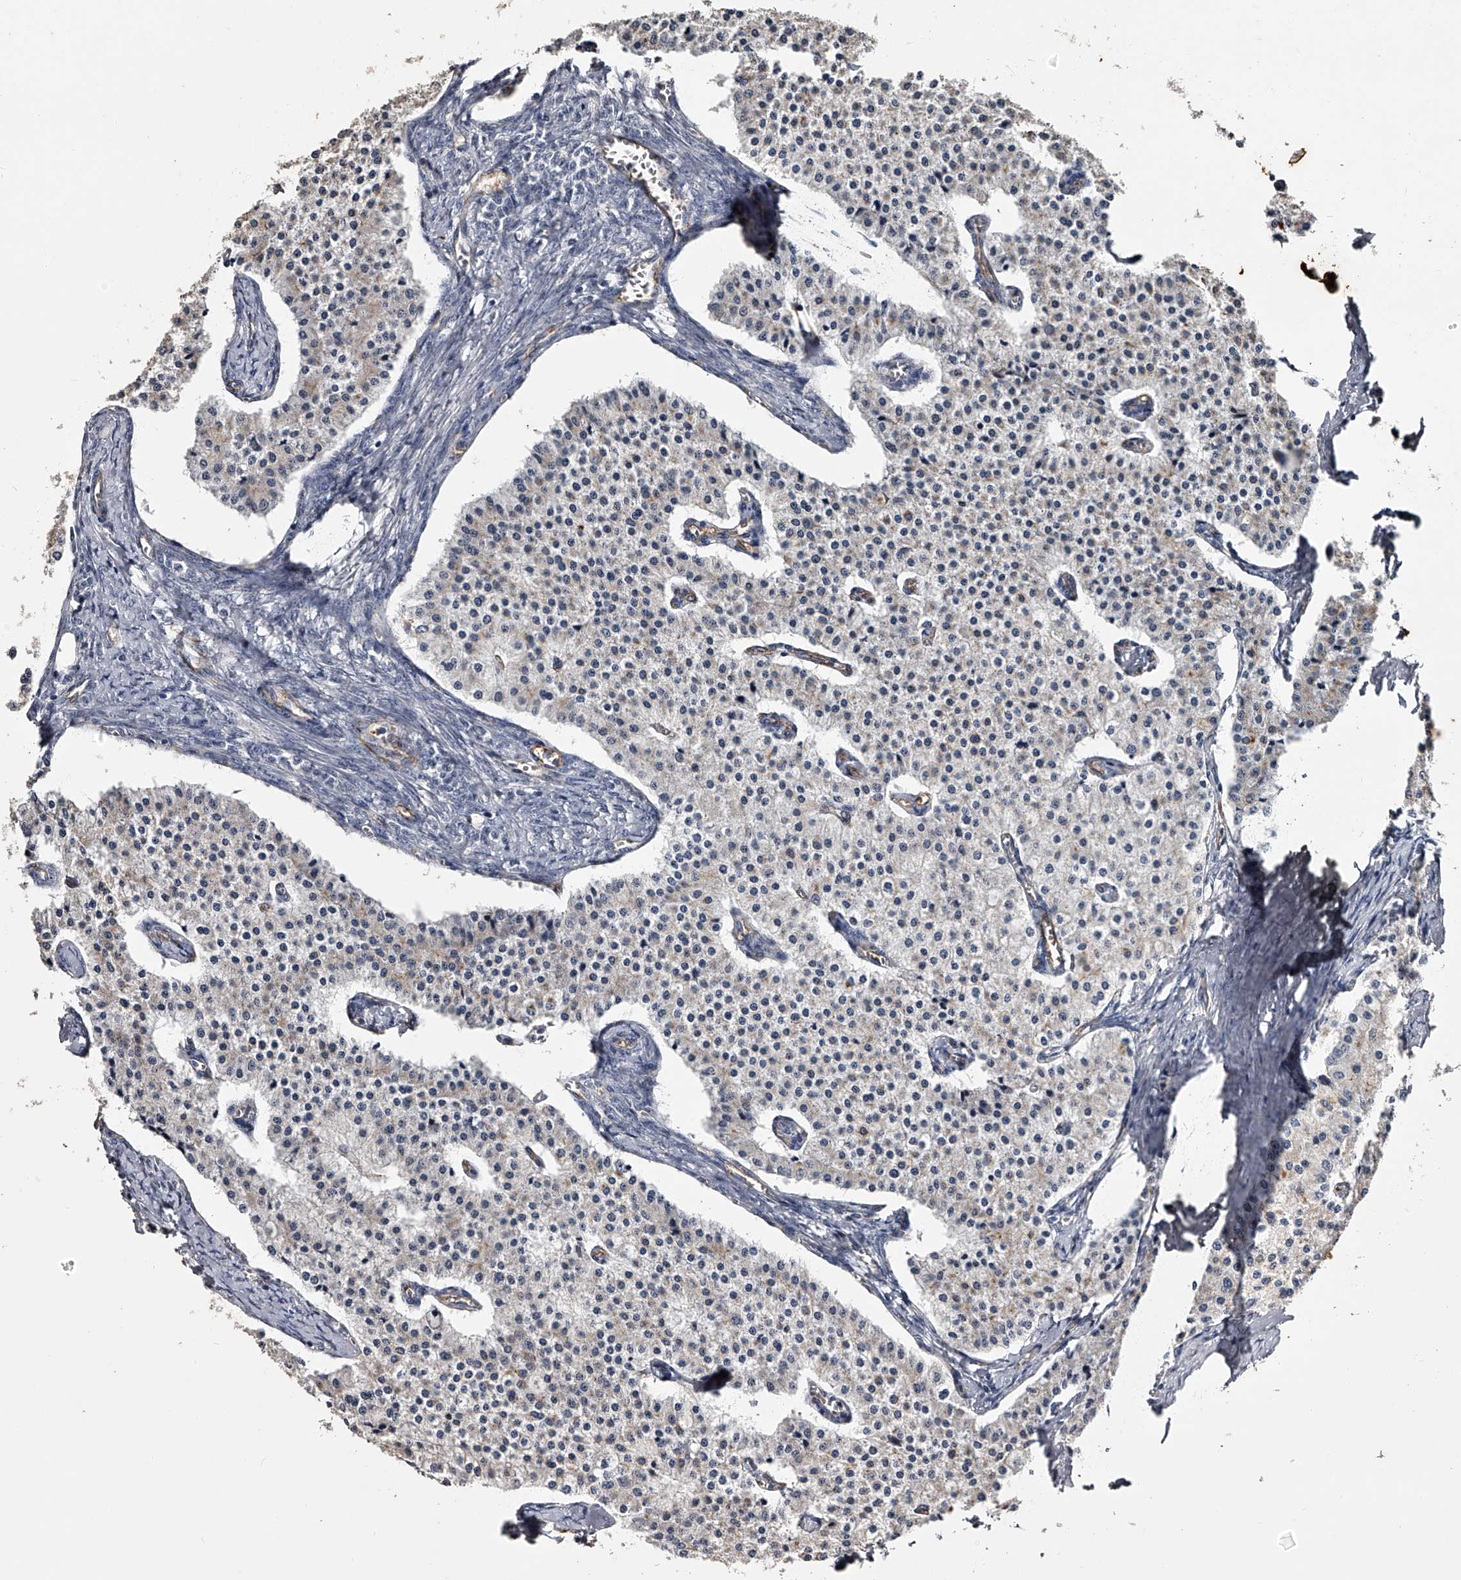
{"staining": {"intensity": "moderate", "quantity": "<25%", "location": "cytoplasmic/membranous"}, "tissue": "carcinoid", "cell_type": "Tumor cells", "image_type": "cancer", "snomed": [{"axis": "morphology", "description": "Carcinoid, malignant, NOS"}, {"axis": "topography", "description": "Colon"}], "caption": "Immunohistochemical staining of carcinoid displays moderate cytoplasmic/membranous protein staining in approximately <25% of tumor cells. Using DAB (3,3'-diaminobenzidine) (brown) and hematoxylin (blue) stains, captured at high magnification using brightfield microscopy.", "gene": "MDN1", "patient": {"sex": "female", "age": 52}}